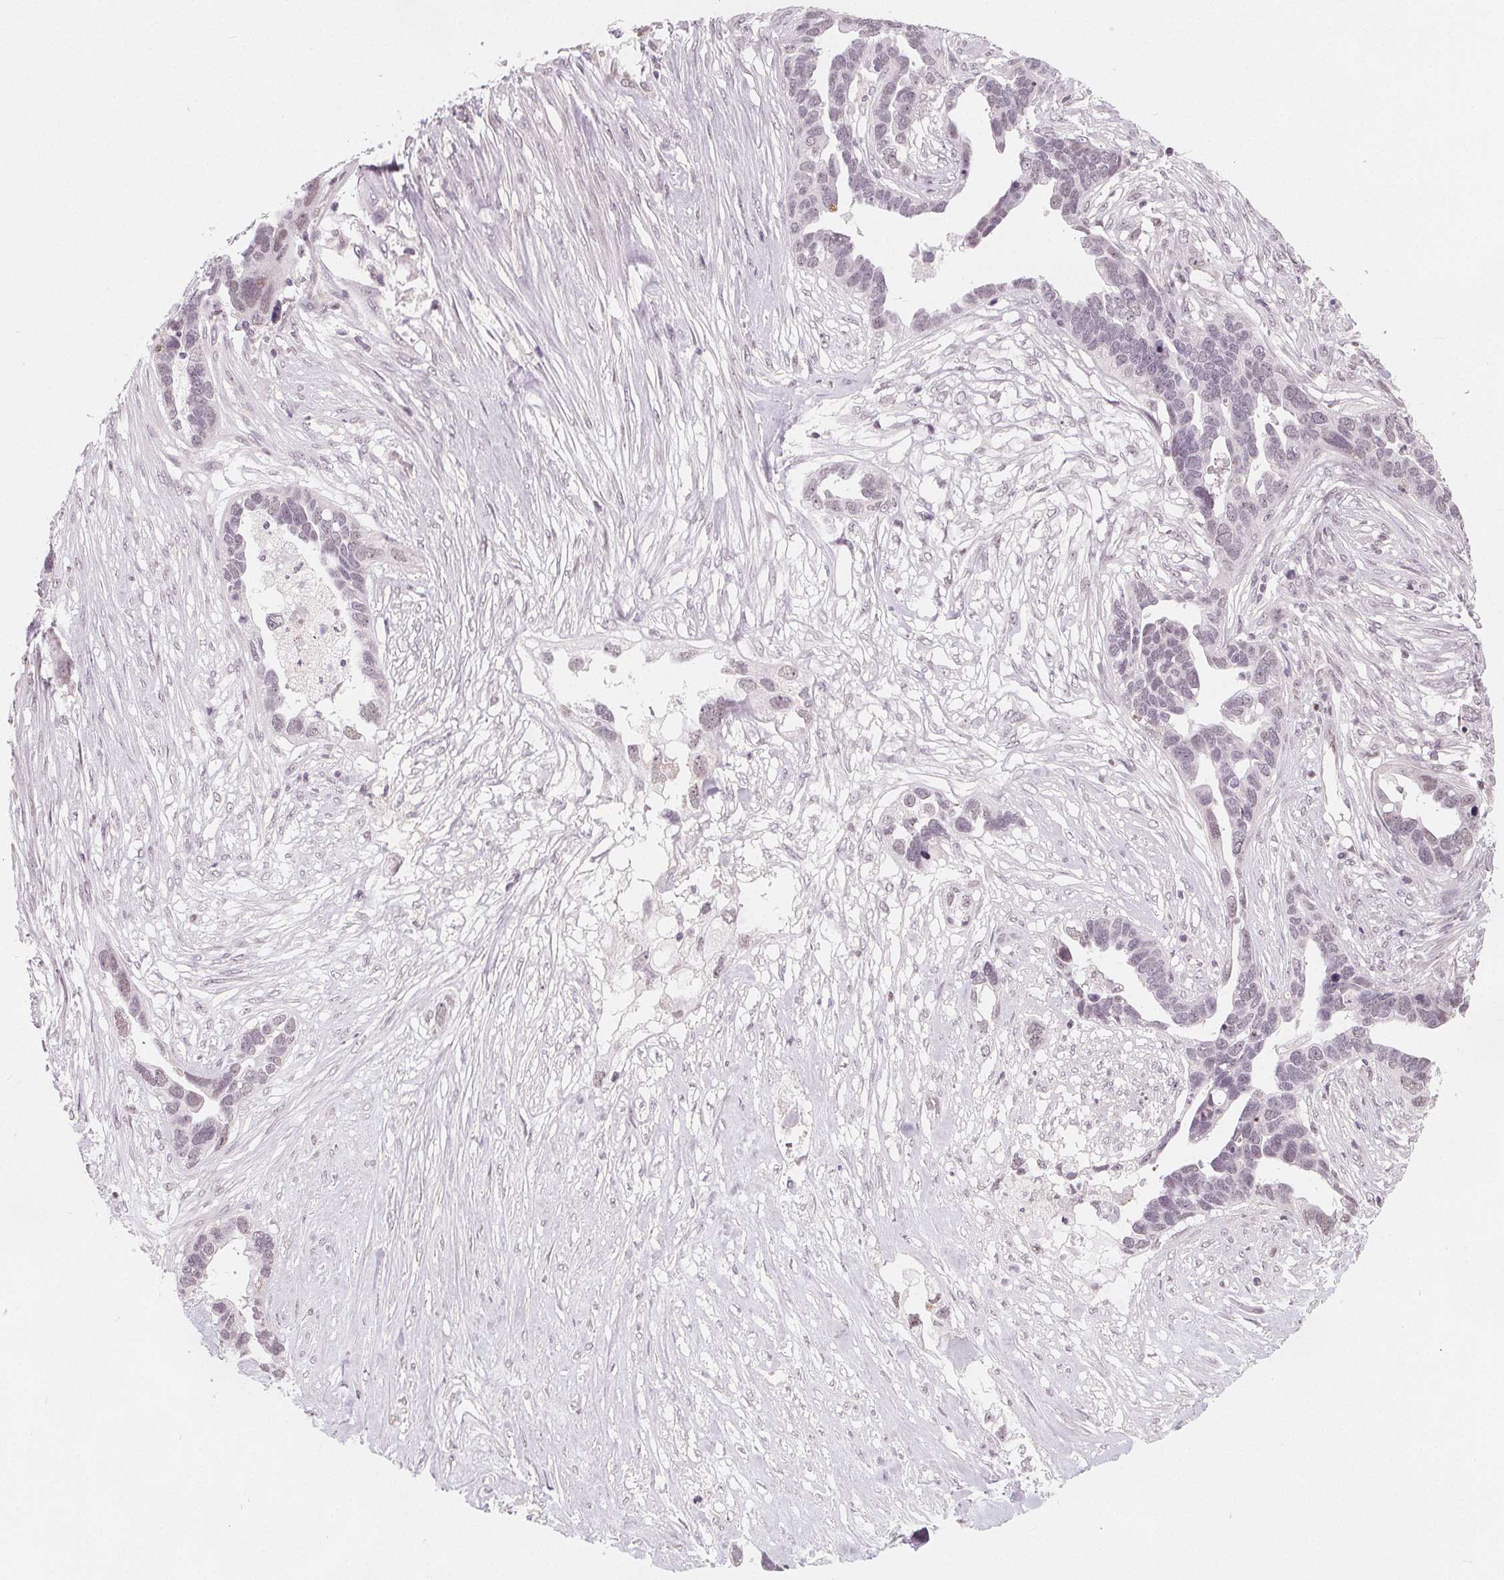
{"staining": {"intensity": "negative", "quantity": "none", "location": "none"}, "tissue": "ovarian cancer", "cell_type": "Tumor cells", "image_type": "cancer", "snomed": [{"axis": "morphology", "description": "Cystadenocarcinoma, serous, NOS"}, {"axis": "topography", "description": "Ovary"}], "caption": "Tumor cells show no significant positivity in serous cystadenocarcinoma (ovarian).", "gene": "NUP210L", "patient": {"sex": "female", "age": 54}}